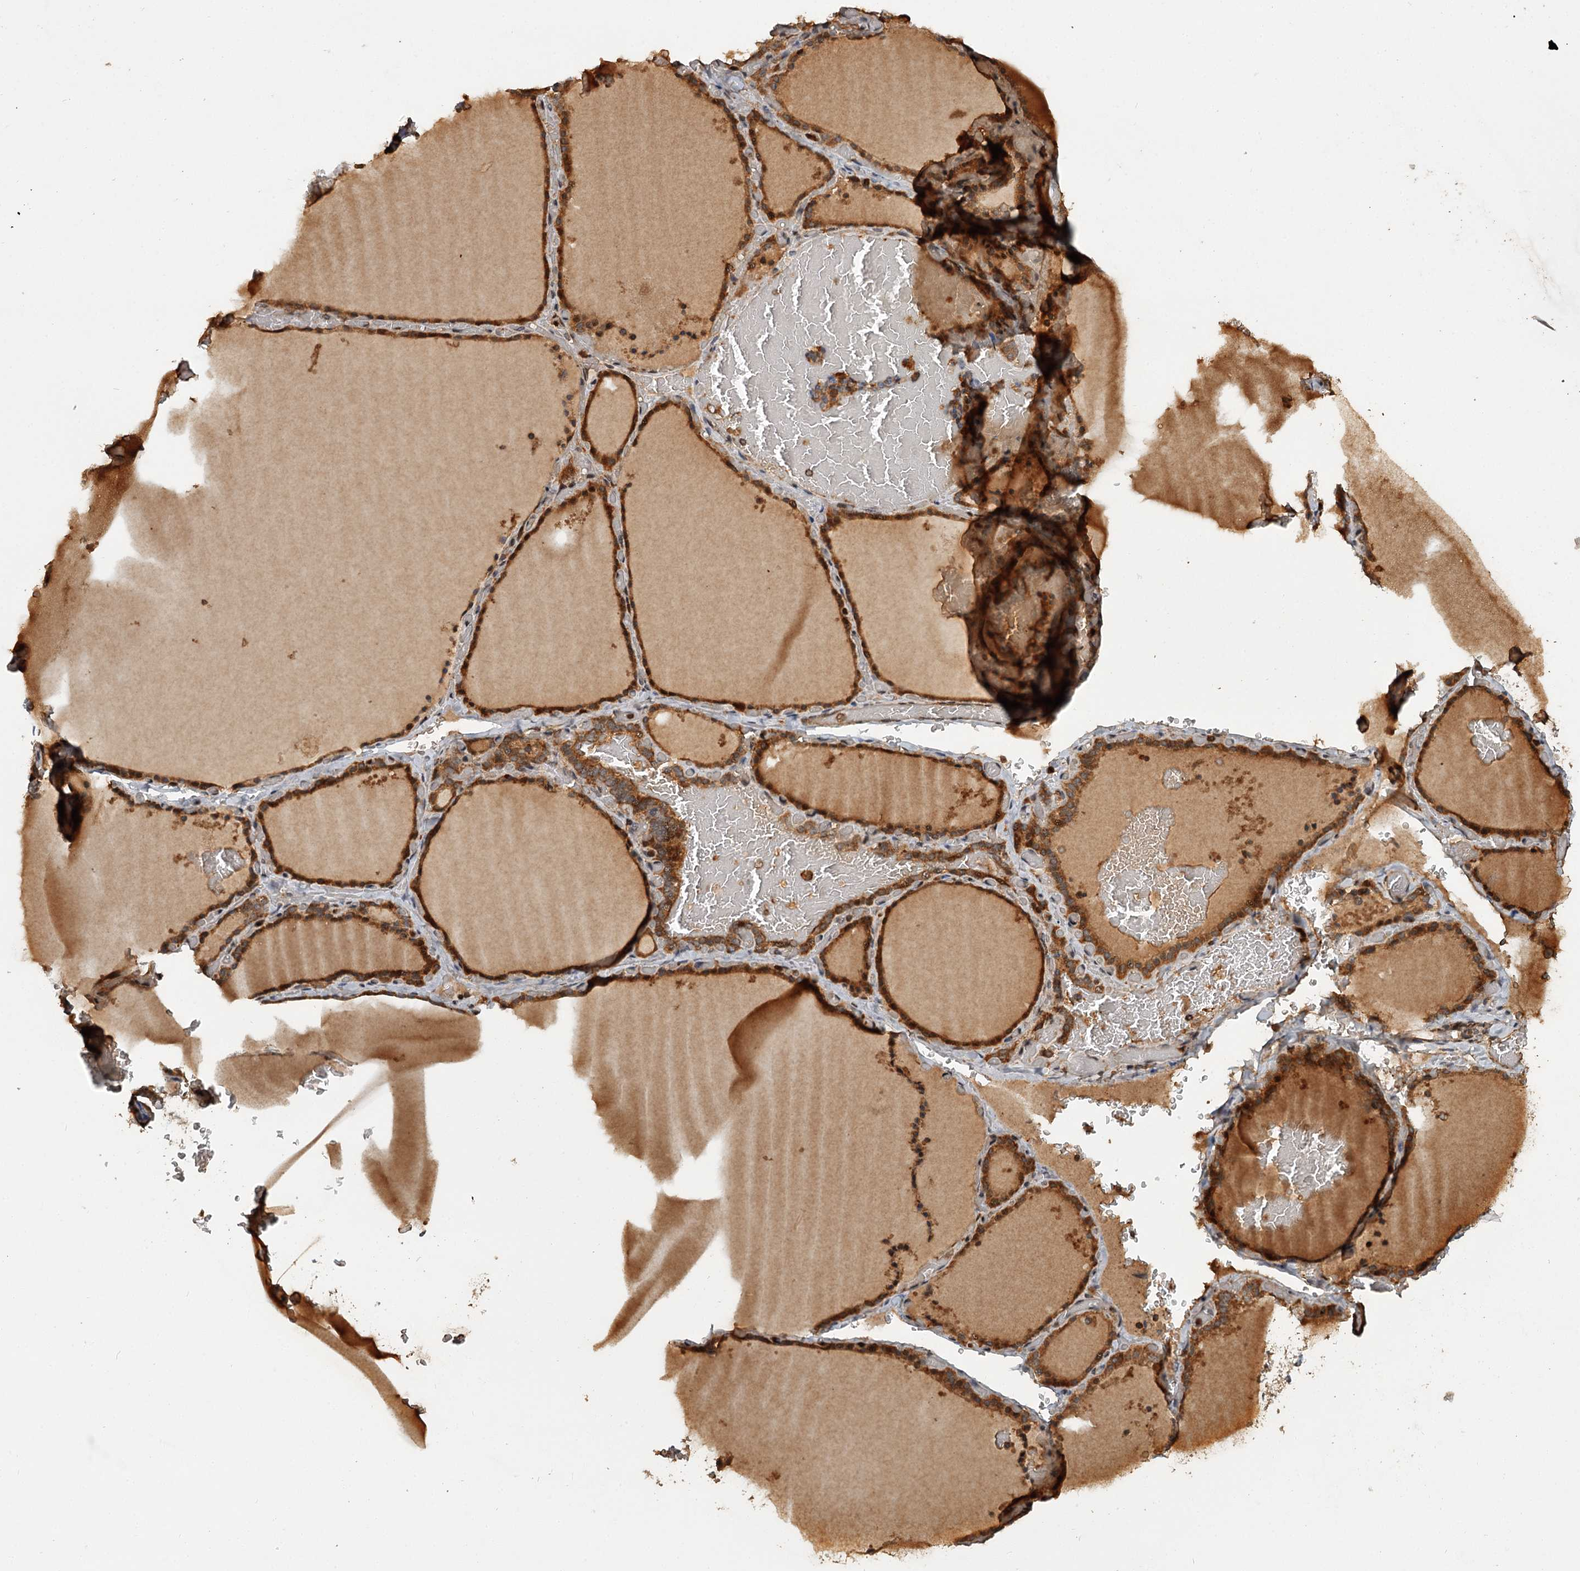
{"staining": {"intensity": "moderate", "quantity": ">75%", "location": "cytoplasmic/membranous"}, "tissue": "thyroid gland", "cell_type": "Glandular cells", "image_type": "normal", "snomed": [{"axis": "morphology", "description": "Normal tissue, NOS"}, {"axis": "topography", "description": "Thyroid gland"}], "caption": "Immunohistochemistry (IHC) staining of normal thyroid gland, which reveals medium levels of moderate cytoplasmic/membranous expression in approximately >75% of glandular cells indicating moderate cytoplasmic/membranous protein expression. The staining was performed using DAB (3,3'-diaminobenzidine) (brown) for protein detection and nuclei were counterstained in hematoxylin (blue).", "gene": "FAXC", "patient": {"sex": "female", "age": 39}}